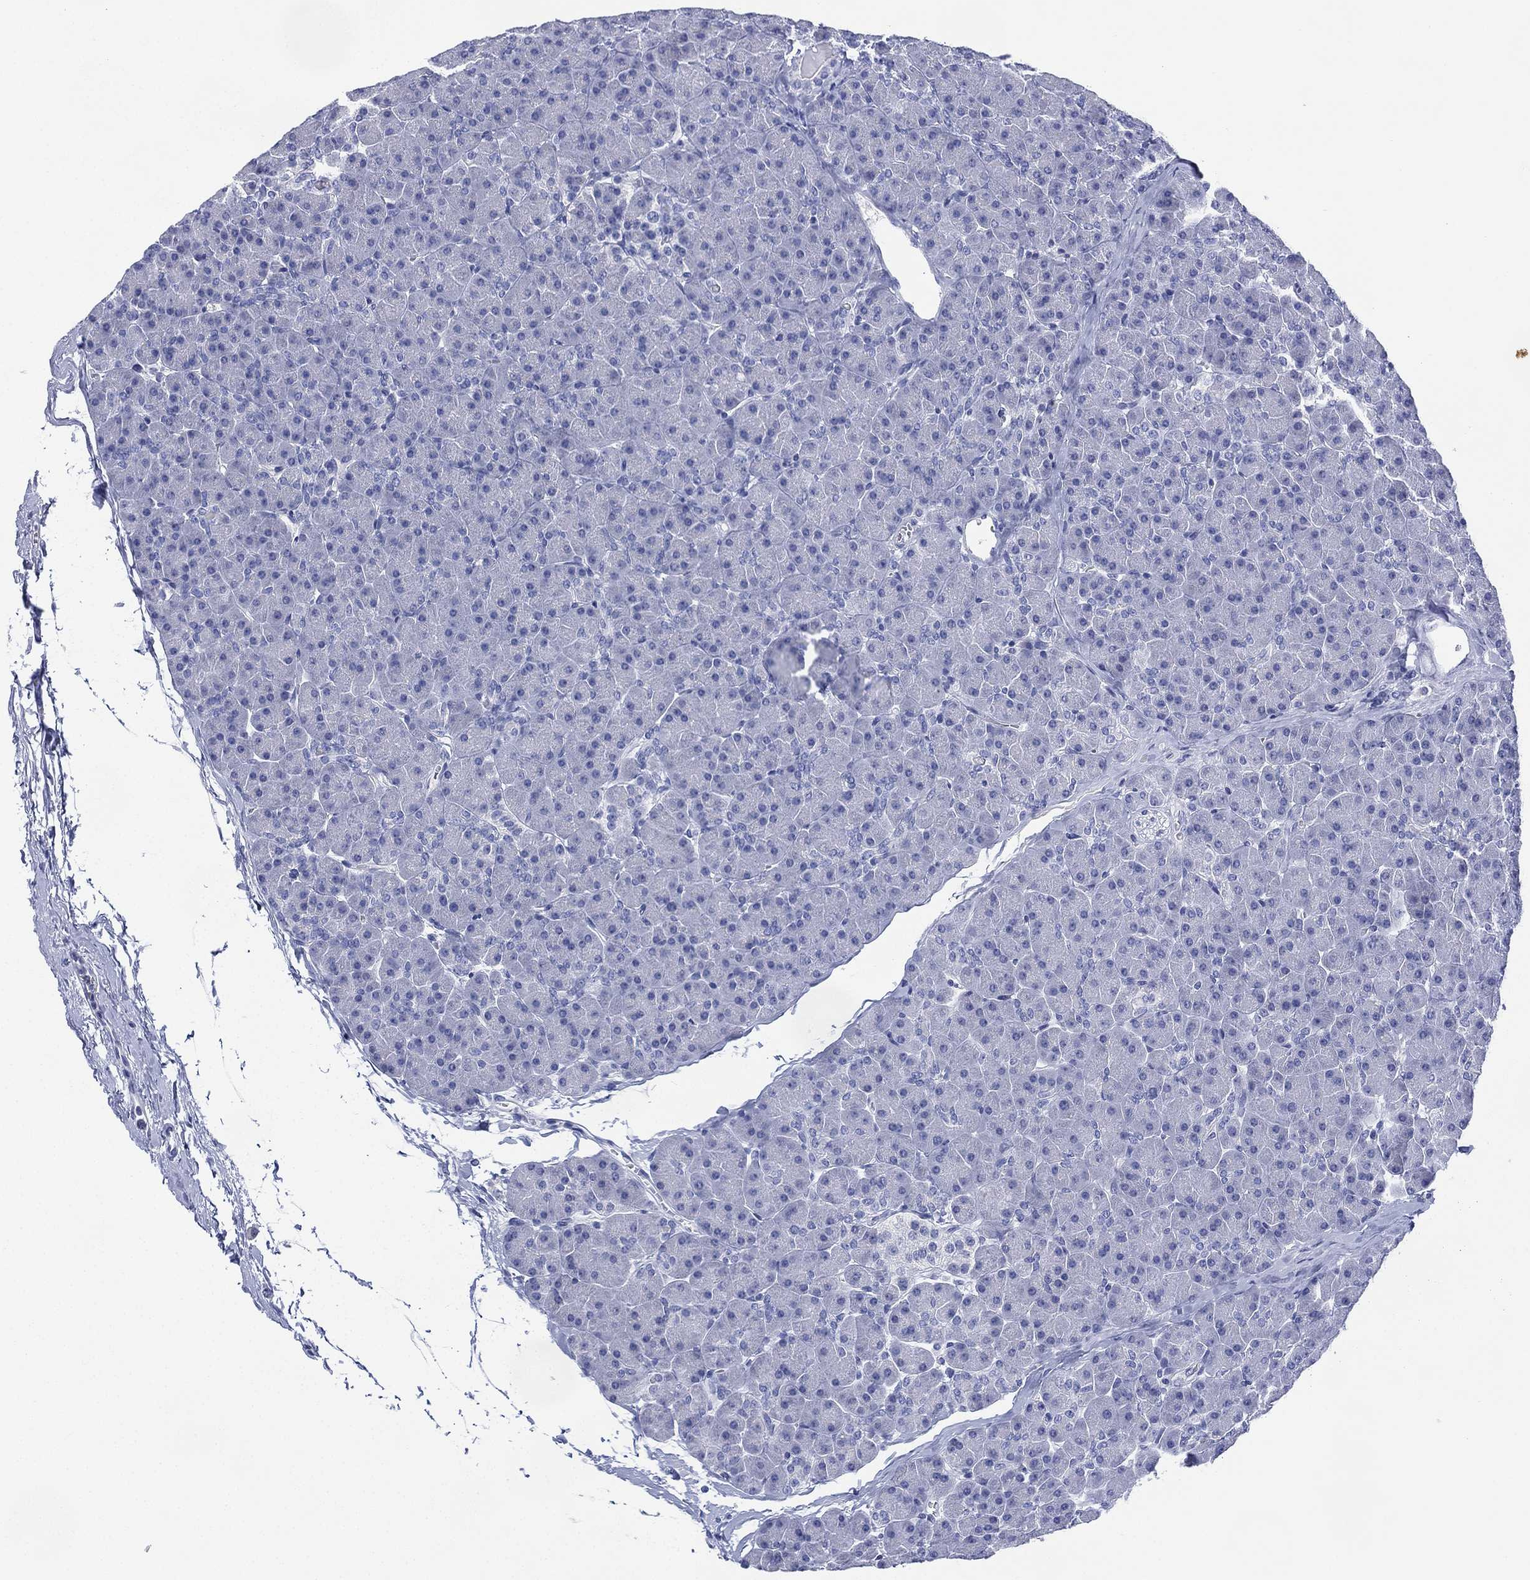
{"staining": {"intensity": "negative", "quantity": "none", "location": "none"}, "tissue": "pancreas", "cell_type": "Exocrine glandular cells", "image_type": "normal", "snomed": [{"axis": "morphology", "description": "Normal tissue, NOS"}, {"axis": "topography", "description": "Pancreas"}], "caption": "Photomicrograph shows no significant protein staining in exocrine glandular cells of benign pancreas. Nuclei are stained in blue.", "gene": "DSG1", "patient": {"sex": "female", "age": 44}}